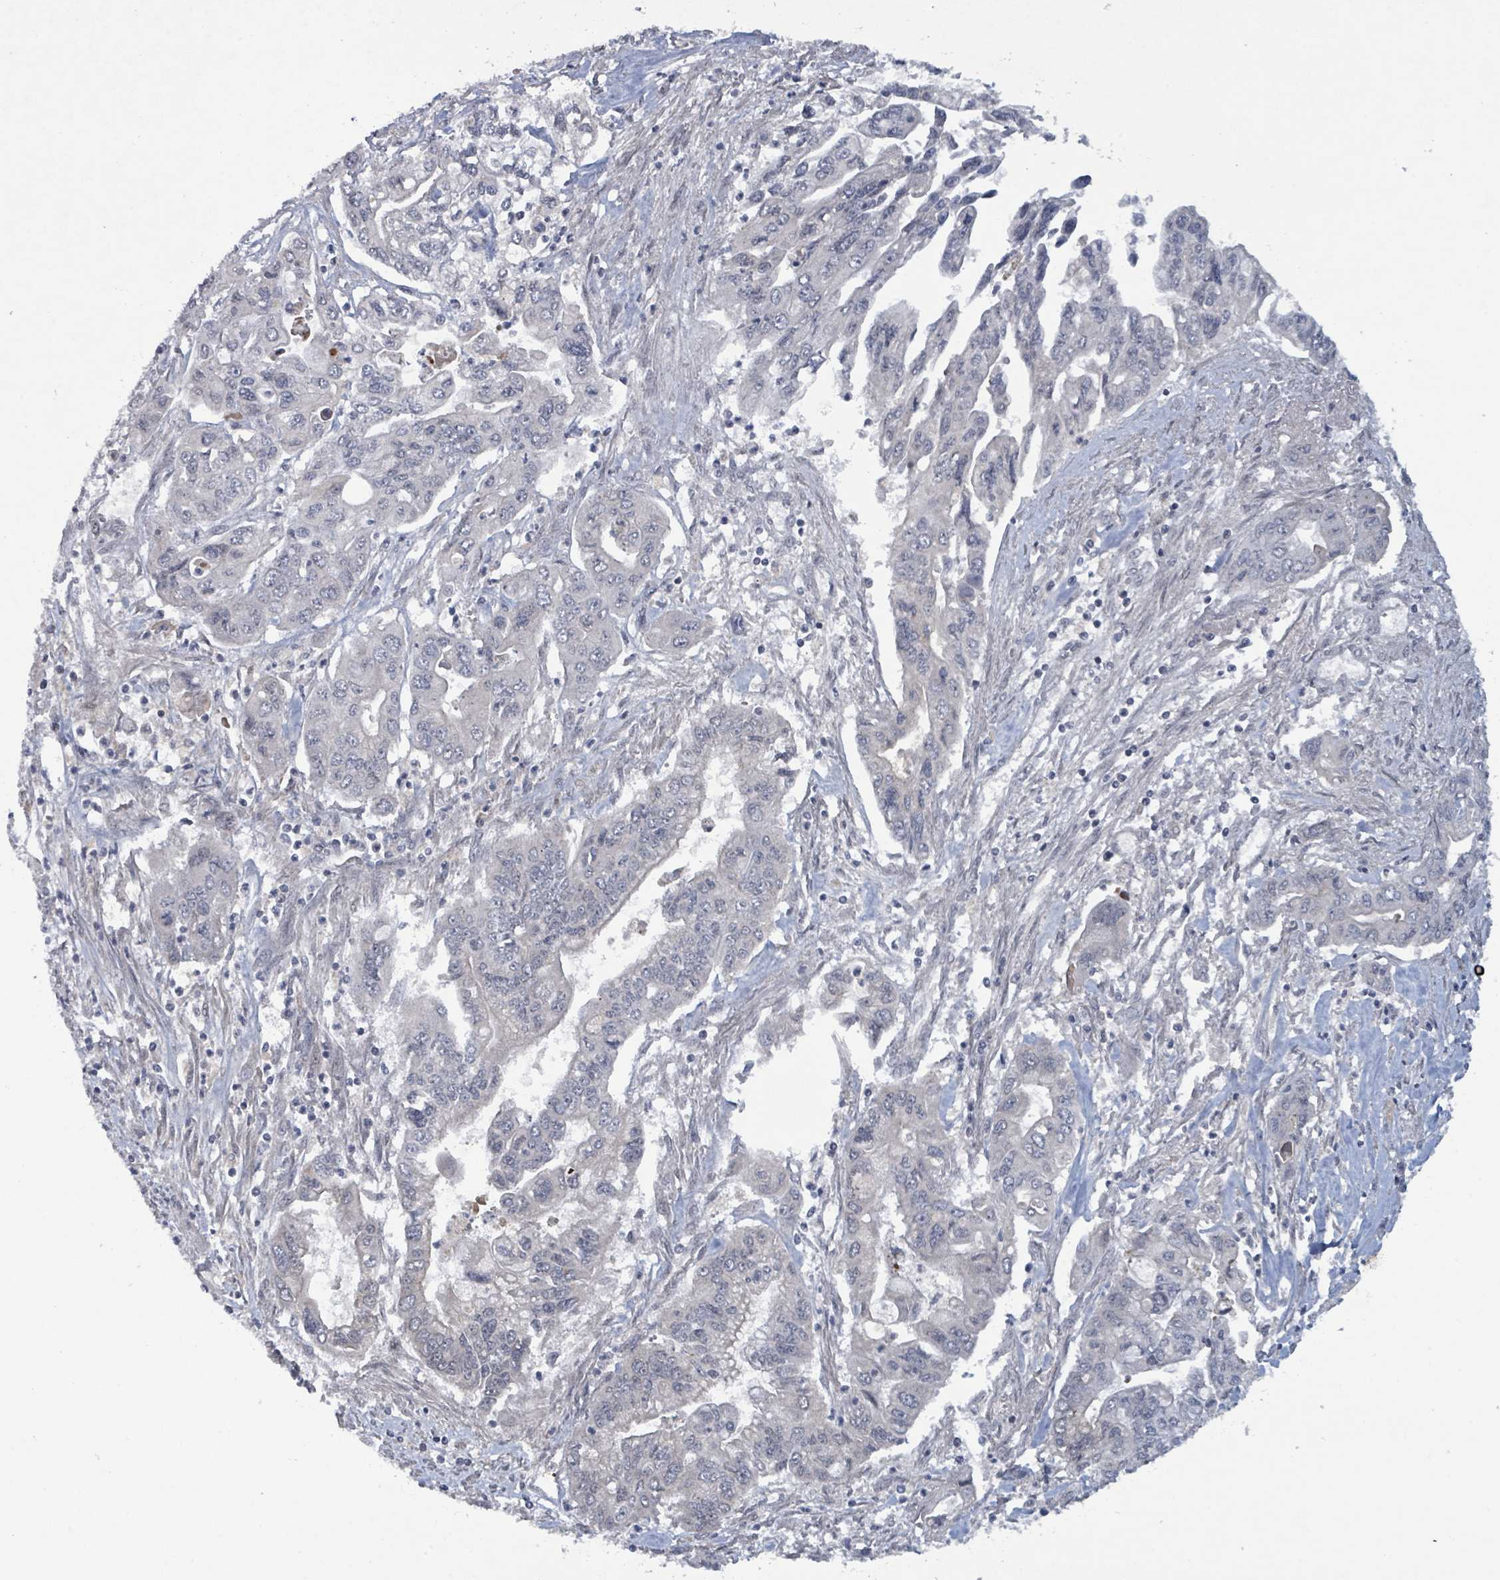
{"staining": {"intensity": "negative", "quantity": "none", "location": "none"}, "tissue": "pancreatic cancer", "cell_type": "Tumor cells", "image_type": "cancer", "snomed": [{"axis": "morphology", "description": "Adenocarcinoma, NOS"}, {"axis": "topography", "description": "Pancreas"}], "caption": "Pancreatic adenocarcinoma was stained to show a protein in brown. There is no significant staining in tumor cells.", "gene": "BANP", "patient": {"sex": "male", "age": 62}}